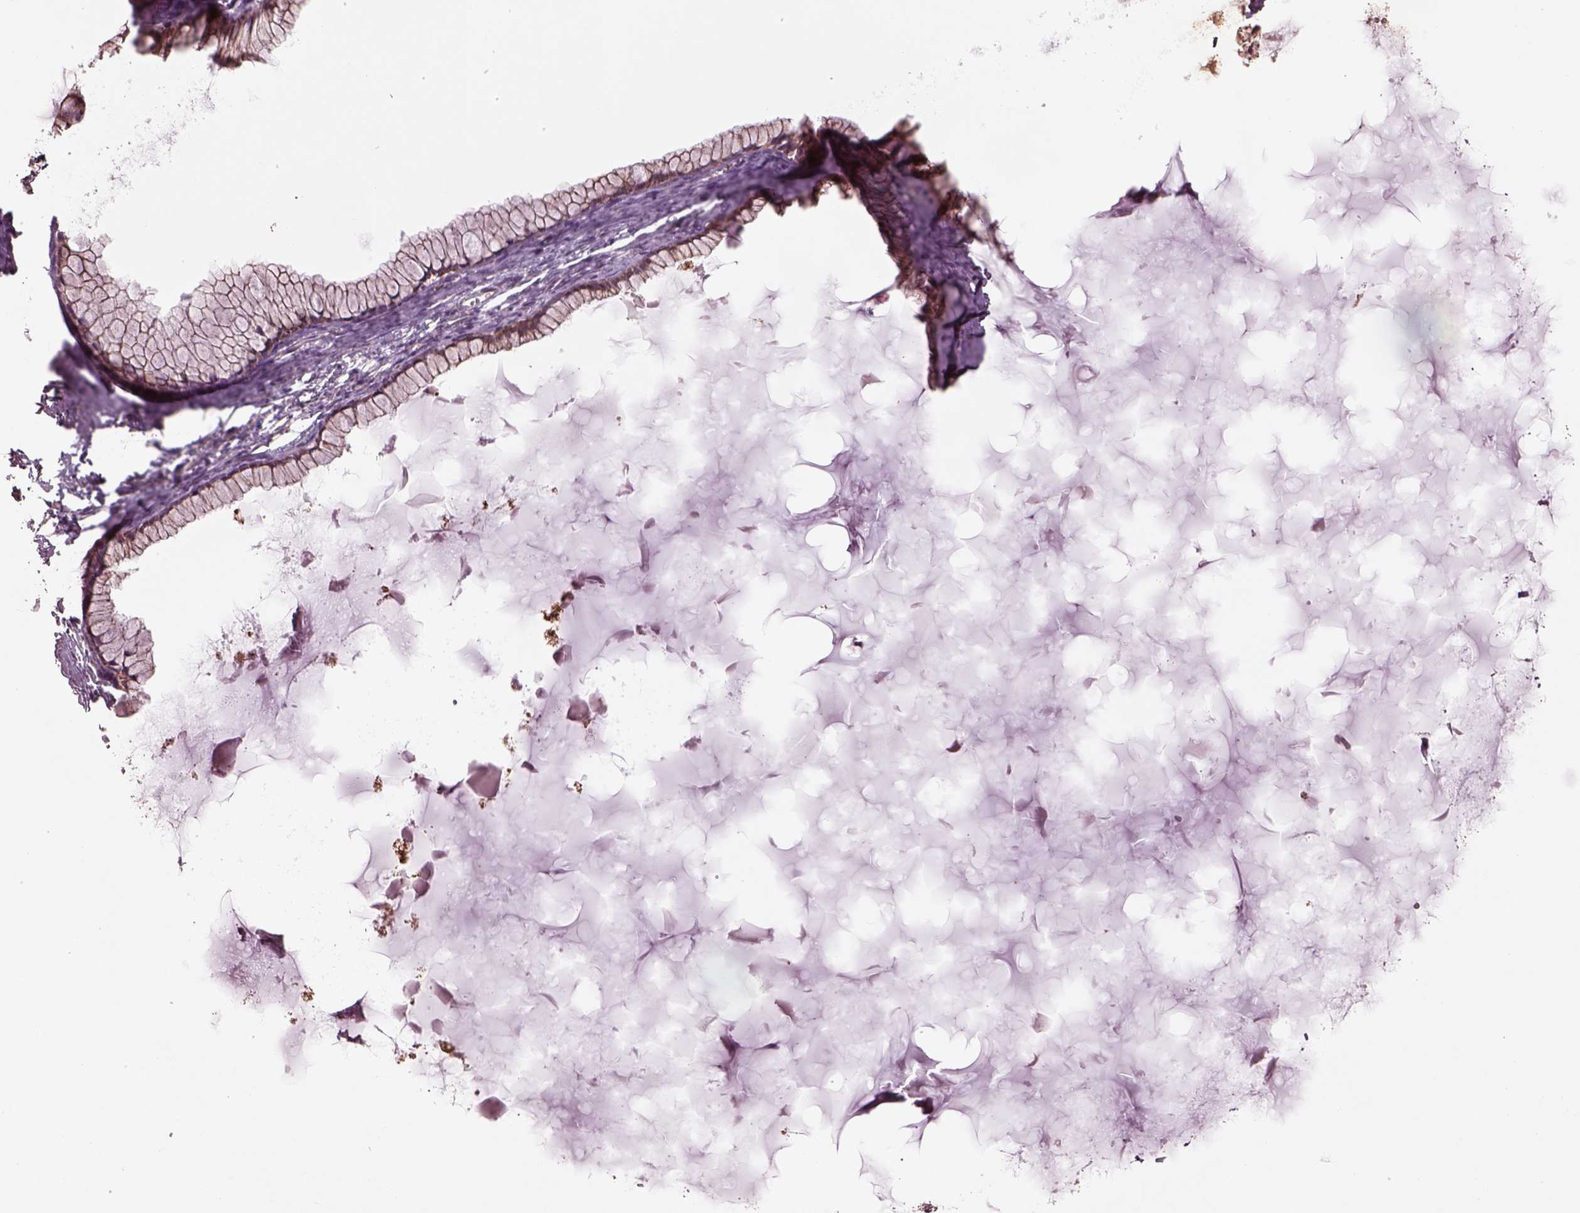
{"staining": {"intensity": "strong", "quantity": ">75%", "location": "cytoplasmic/membranous"}, "tissue": "ovarian cancer", "cell_type": "Tumor cells", "image_type": "cancer", "snomed": [{"axis": "morphology", "description": "Cystadenocarcinoma, mucinous, NOS"}, {"axis": "topography", "description": "Ovary"}], "caption": "This is a micrograph of IHC staining of ovarian cancer (mucinous cystadenocarcinoma), which shows strong expression in the cytoplasmic/membranous of tumor cells.", "gene": "SEL1L3", "patient": {"sex": "female", "age": 41}}